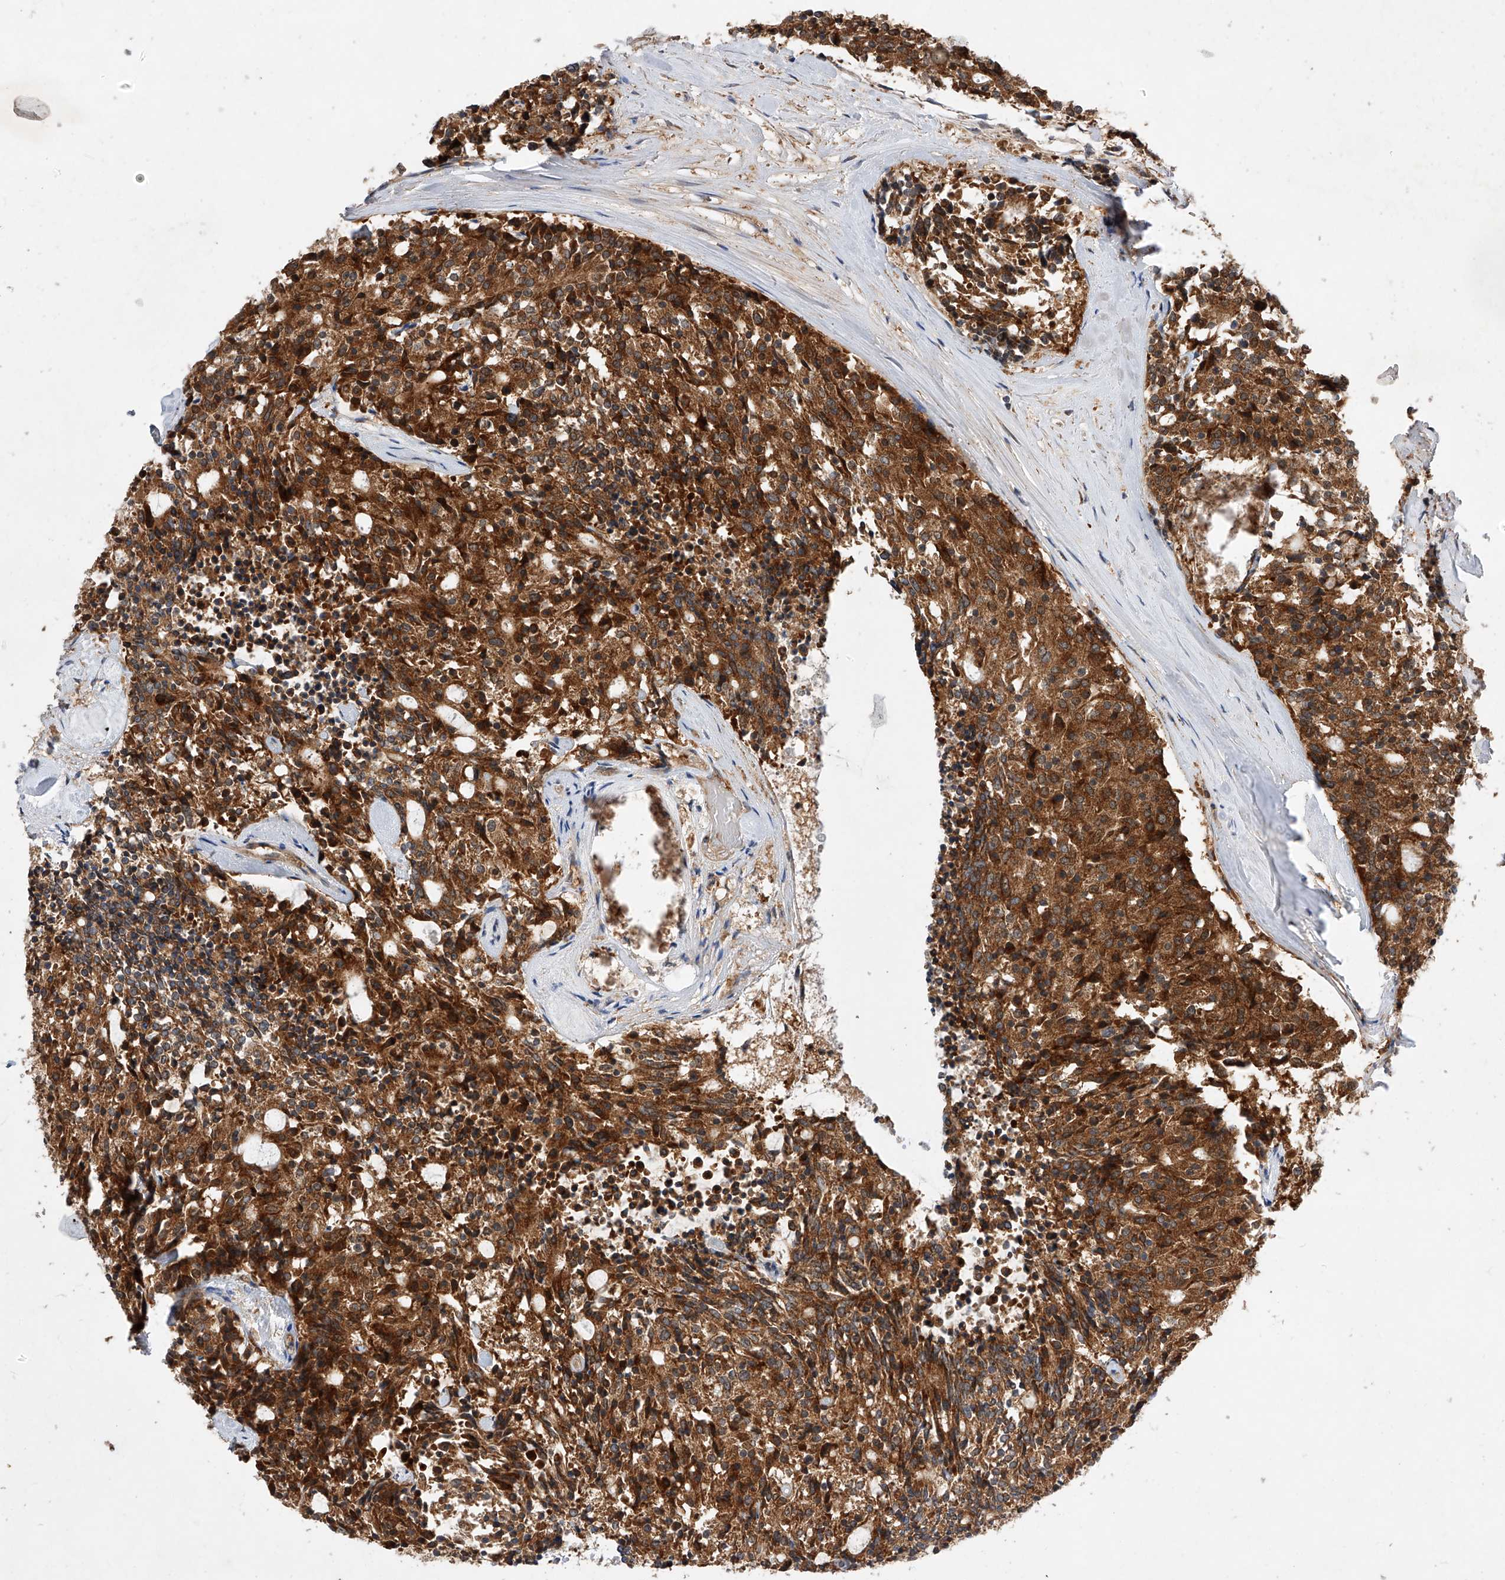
{"staining": {"intensity": "strong", "quantity": ">75%", "location": "cytoplasmic/membranous"}, "tissue": "carcinoid", "cell_type": "Tumor cells", "image_type": "cancer", "snomed": [{"axis": "morphology", "description": "Carcinoid, malignant, NOS"}, {"axis": "topography", "description": "Pancreas"}], "caption": "DAB immunohistochemical staining of human carcinoid demonstrates strong cytoplasmic/membranous protein expression in about >75% of tumor cells.", "gene": "CFAP410", "patient": {"sex": "female", "age": 54}}